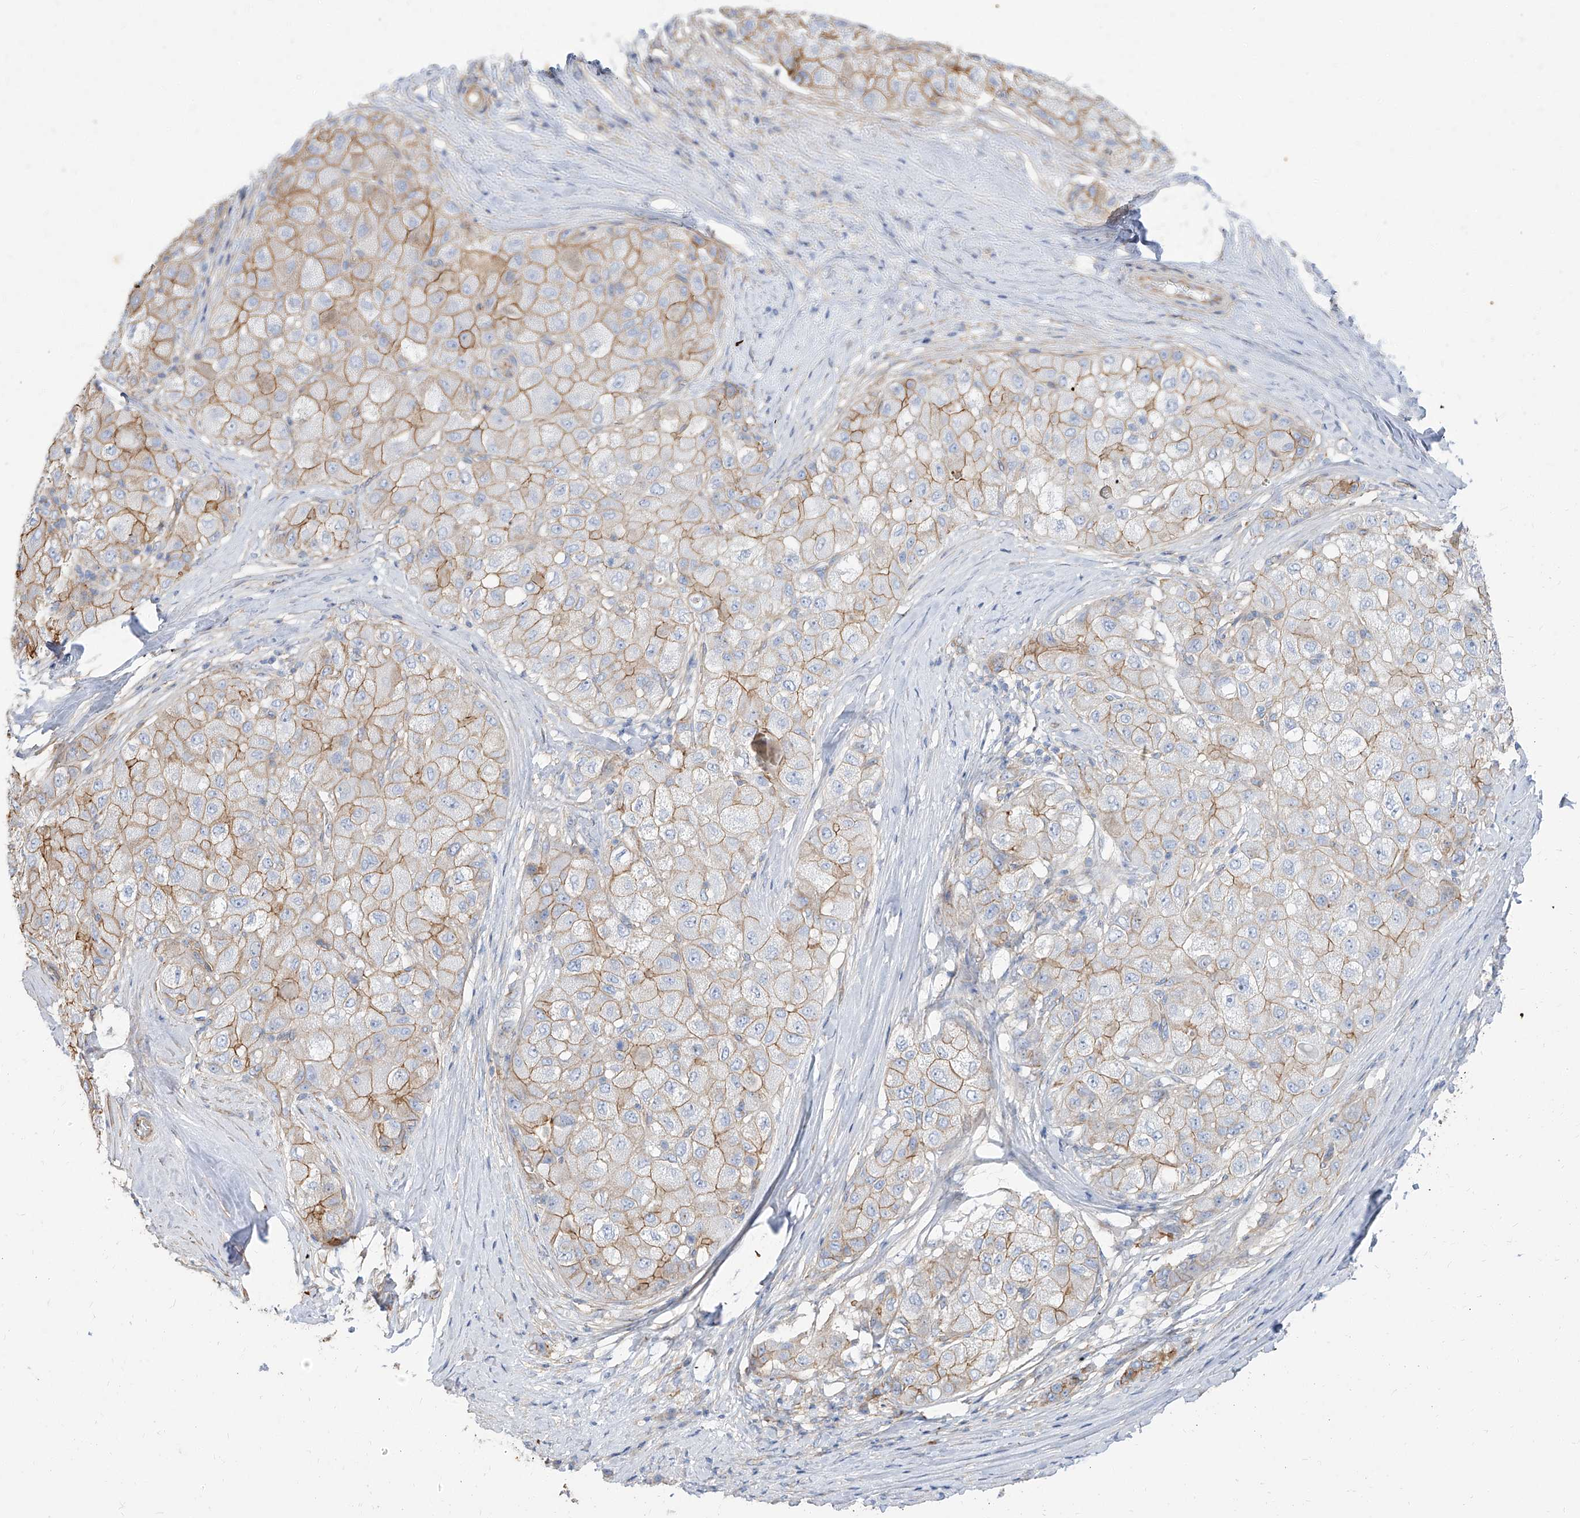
{"staining": {"intensity": "moderate", "quantity": ">75%", "location": "cytoplasmic/membranous"}, "tissue": "liver cancer", "cell_type": "Tumor cells", "image_type": "cancer", "snomed": [{"axis": "morphology", "description": "Carcinoma, Hepatocellular, NOS"}, {"axis": "topography", "description": "Liver"}], "caption": "Human liver hepatocellular carcinoma stained for a protein (brown) shows moderate cytoplasmic/membranous positive staining in approximately >75% of tumor cells.", "gene": "TXLNB", "patient": {"sex": "male", "age": 80}}